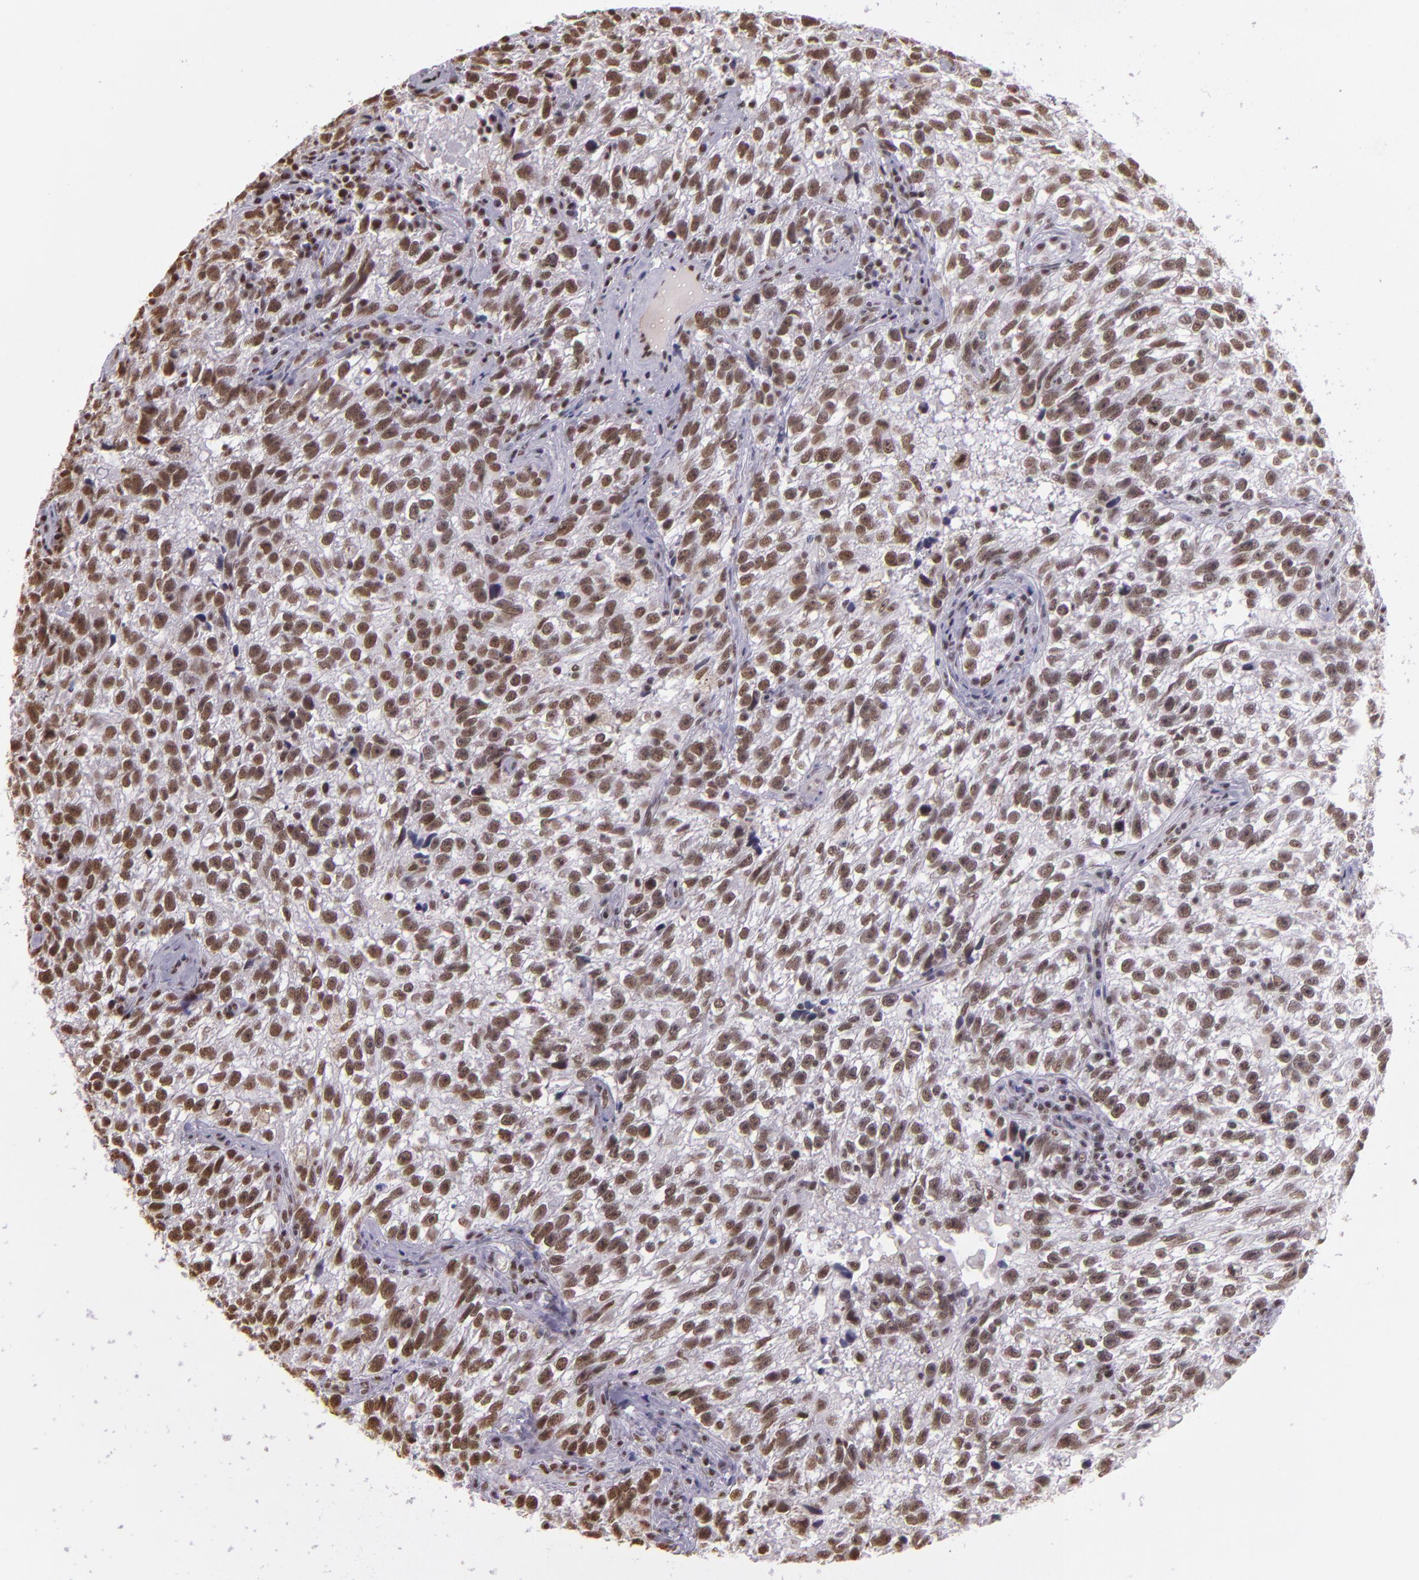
{"staining": {"intensity": "moderate", "quantity": ">75%", "location": "nuclear"}, "tissue": "testis cancer", "cell_type": "Tumor cells", "image_type": "cancer", "snomed": [{"axis": "morphology", "description": "Seminoma, NOS"}, {"axis": "topography", "description": "Testis"}], "caption": "Testis cancer stained for a protein (brown) displays moderate nuclear positive expression in approximately >75% of tumor cells.", "gene": "USF1", "patient": {"sex": "male", "age": 38}}